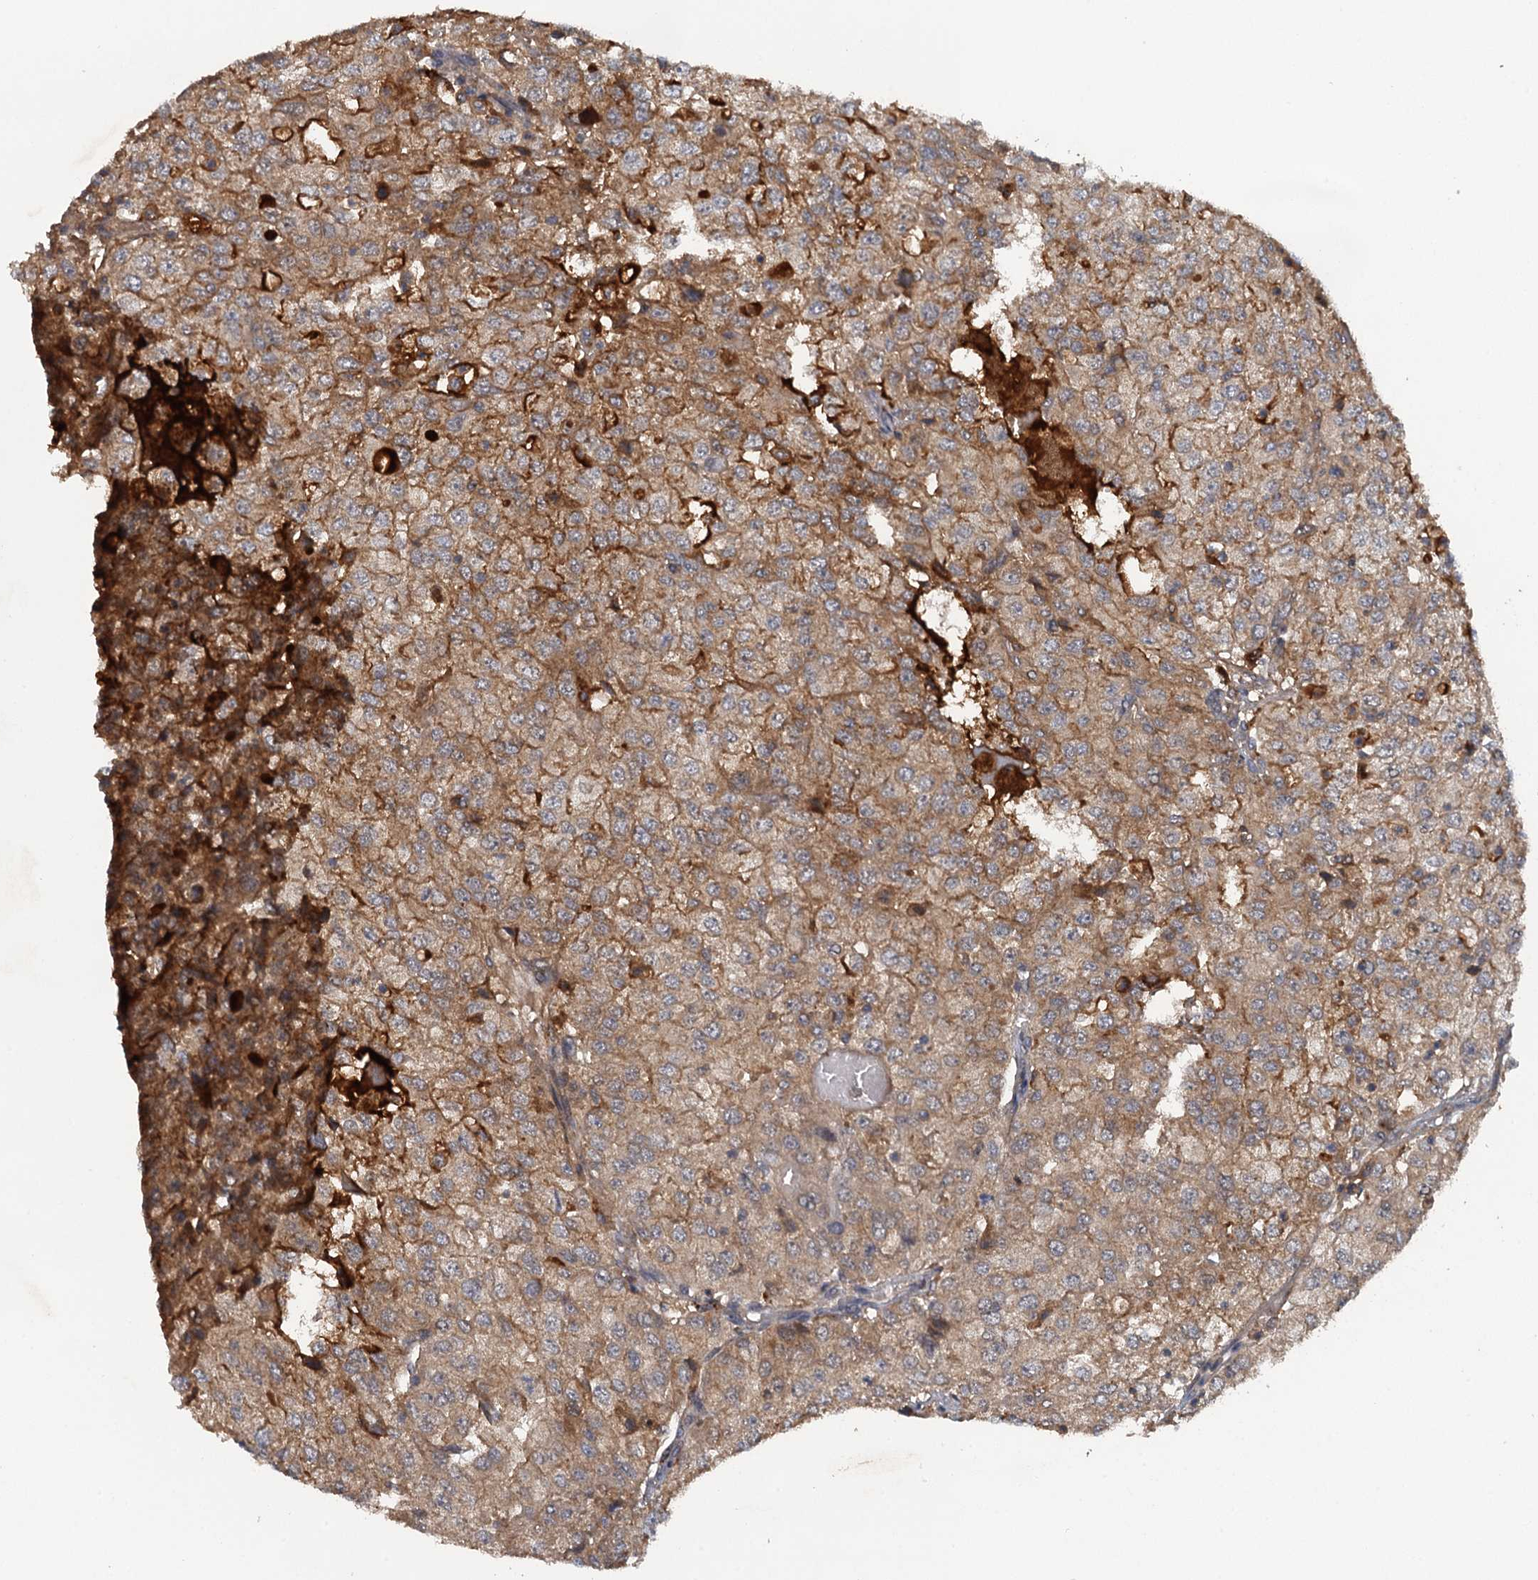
{"staining": {"intensity": "moderate", "quantity": ">75%", "location": "cytoplasmic/membranous"}, "tissue": "renal cancer", "cell_type": "Tumor cells", "image_type": "cancer", "snomed": [{"axis": "morphology", "description": "Adenocarcinoma, NOS"}, {"axis": "topography", "description": "Kidney"}], "caption": "This micrograph displays immunohistochemistry (IHC) staining of human renal cancer, with medium moderate cytoplasmic/membranous expression in approximately >75% of tumor cells.", "gene": "HAPLN3", "patient": {"sex": "female", "age": 54}}